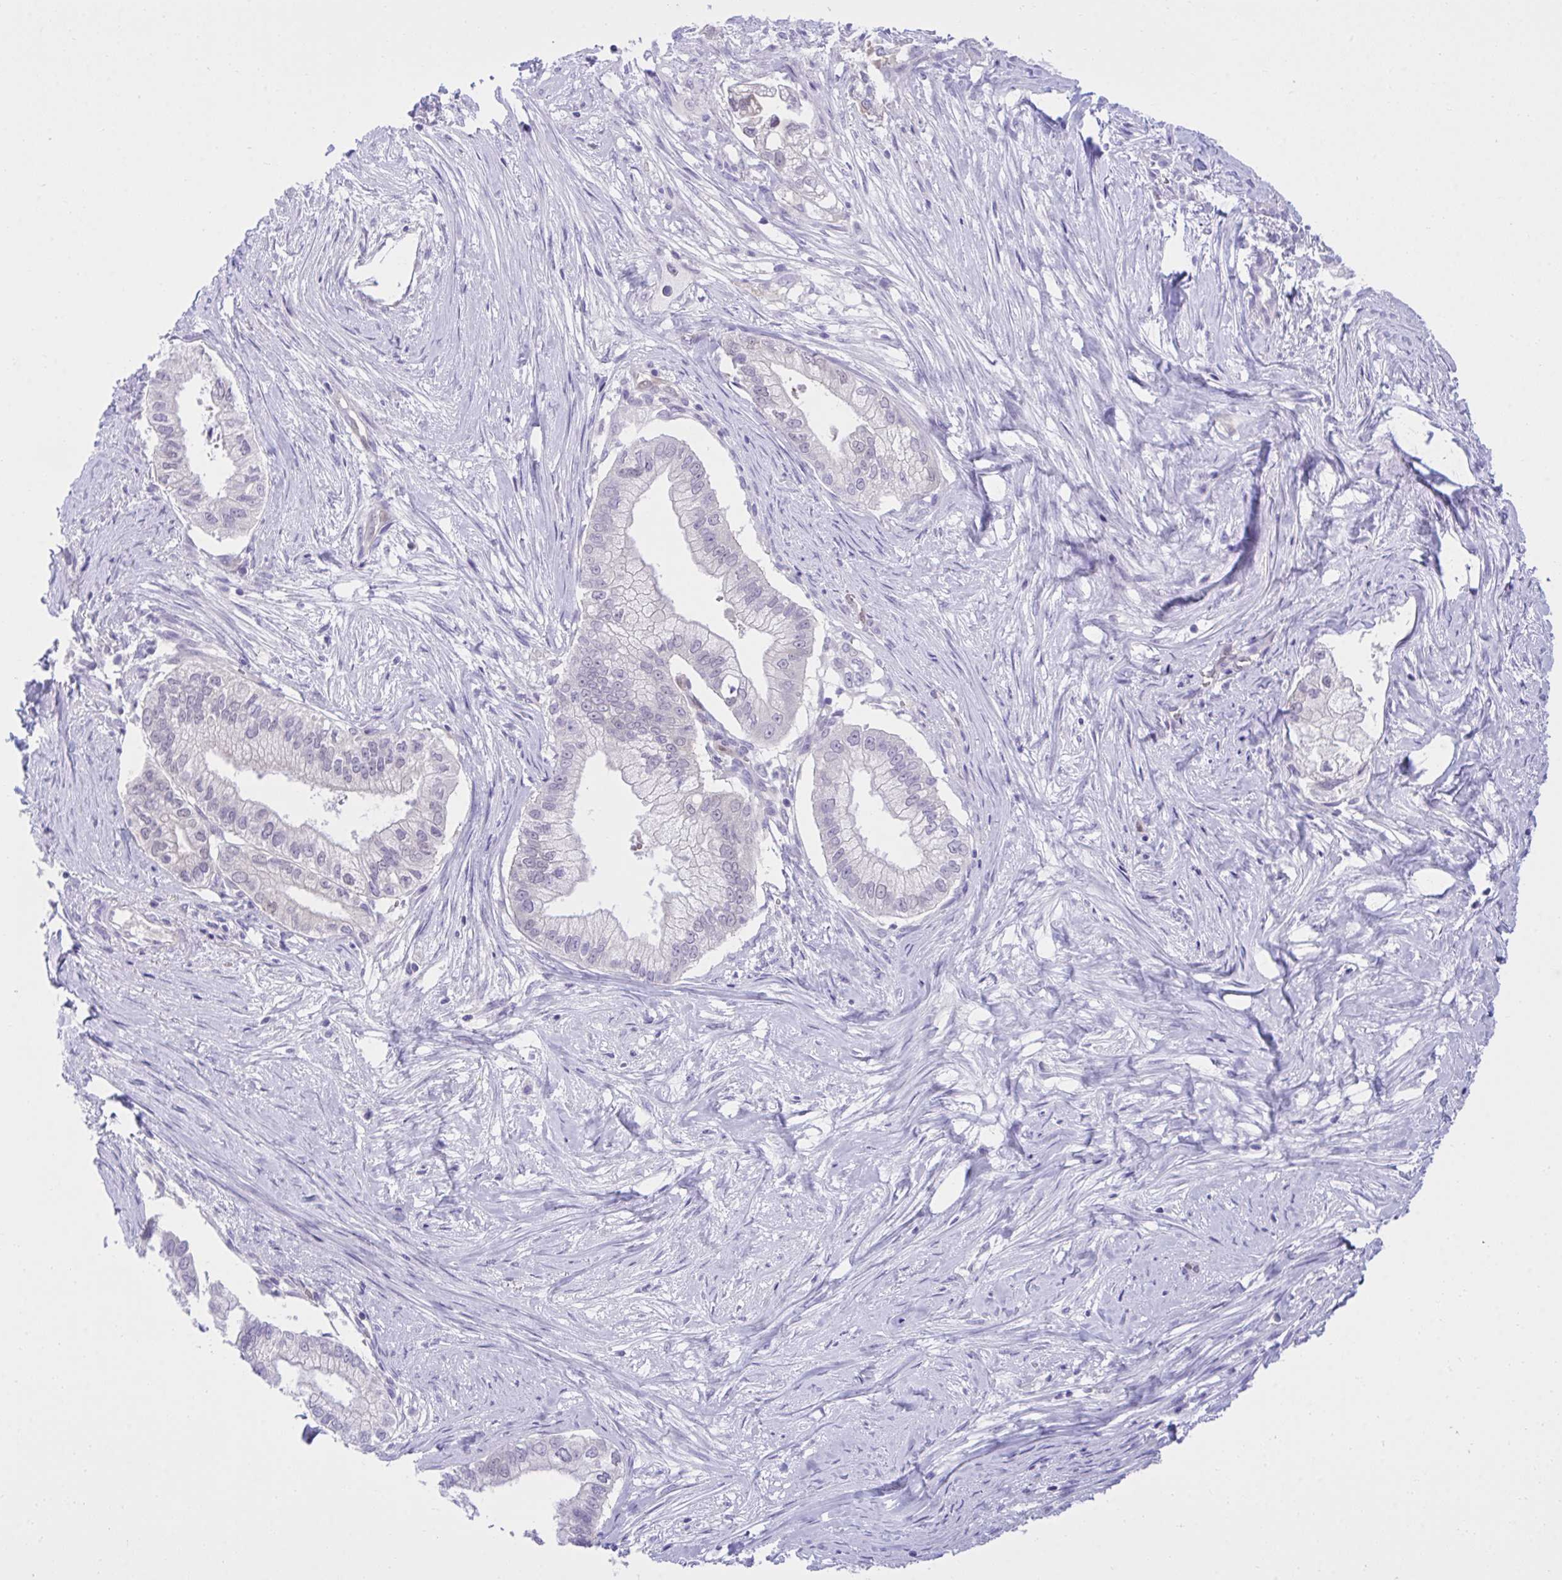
{"staining": {"intensity": "negative", "quantity": "none", "location": "none"}, "tissue": "pancreatic cancer", "cell_type": "Tumor cells", "image_type": "cancer", "snomed": [{"axis": "morphology", "description": "Adenocarcinoma, NOS"}, {"axis": "topography", "description": "Pancreas"}], "caption": "The IHC photomicrograph has no significant expression in tumor cells of pancreatic cancer (adenocarcinoma) tissue.", "gene": "PGM2L1", "patient": {"sex": "male", "age": 70}}